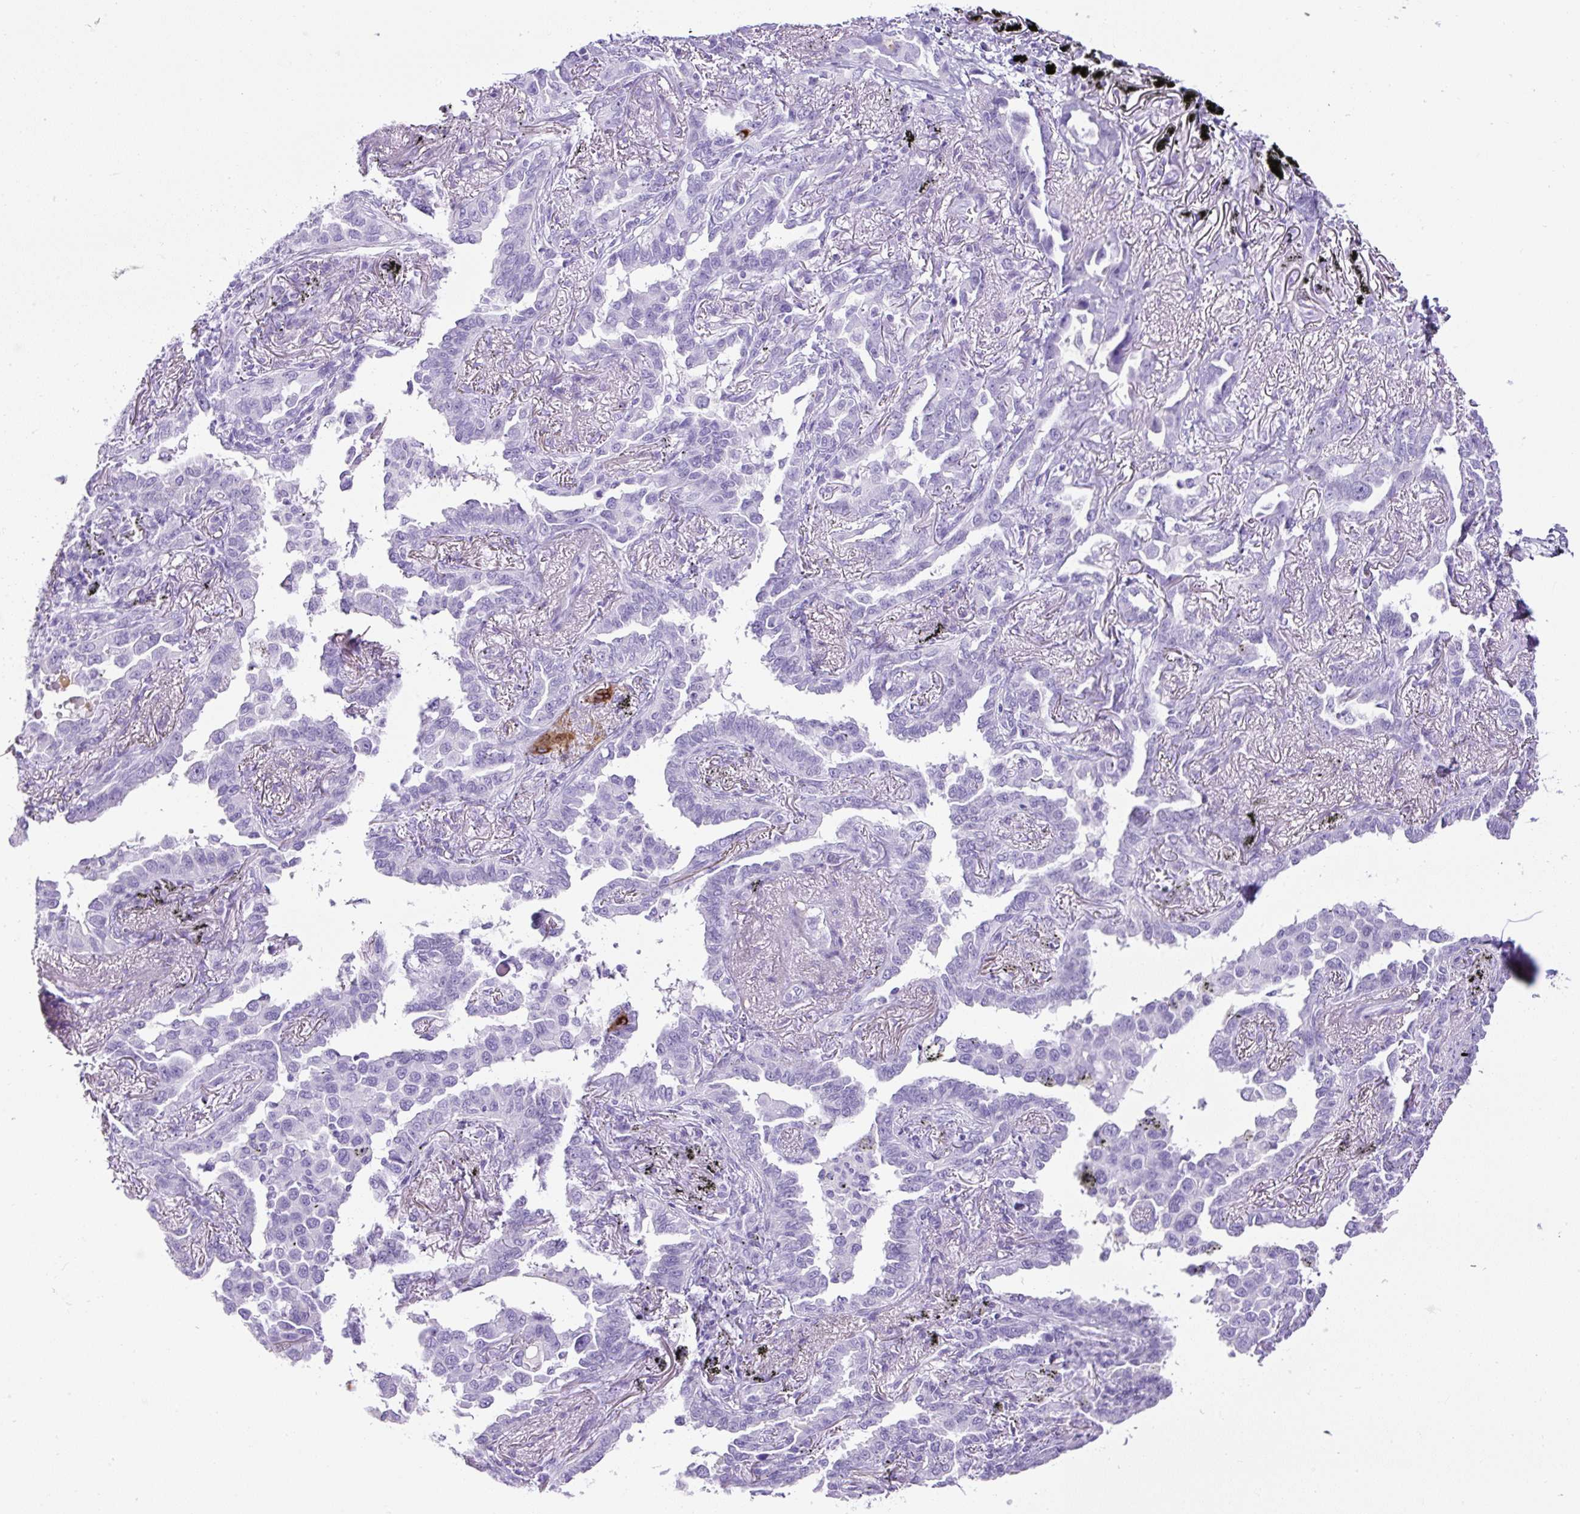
{"staining": {"intensity": "negative", "quantity": "none", "location": "none"}, "tissue": "lung cancer", "cell_type": "Tumor cells", "image_type": "cancer", "snomed": [{"axis": "morphology", "description": "Adenocarcinoma, NOS"}, {"axis": "topography", "description": "Lung"}], "caption": "Immunohistochemical staining of human lung cancer exhibits no significant staining in tumor cells.", "gene": "TMEM200B", "patient": {"sex": "male", "age": 67}}